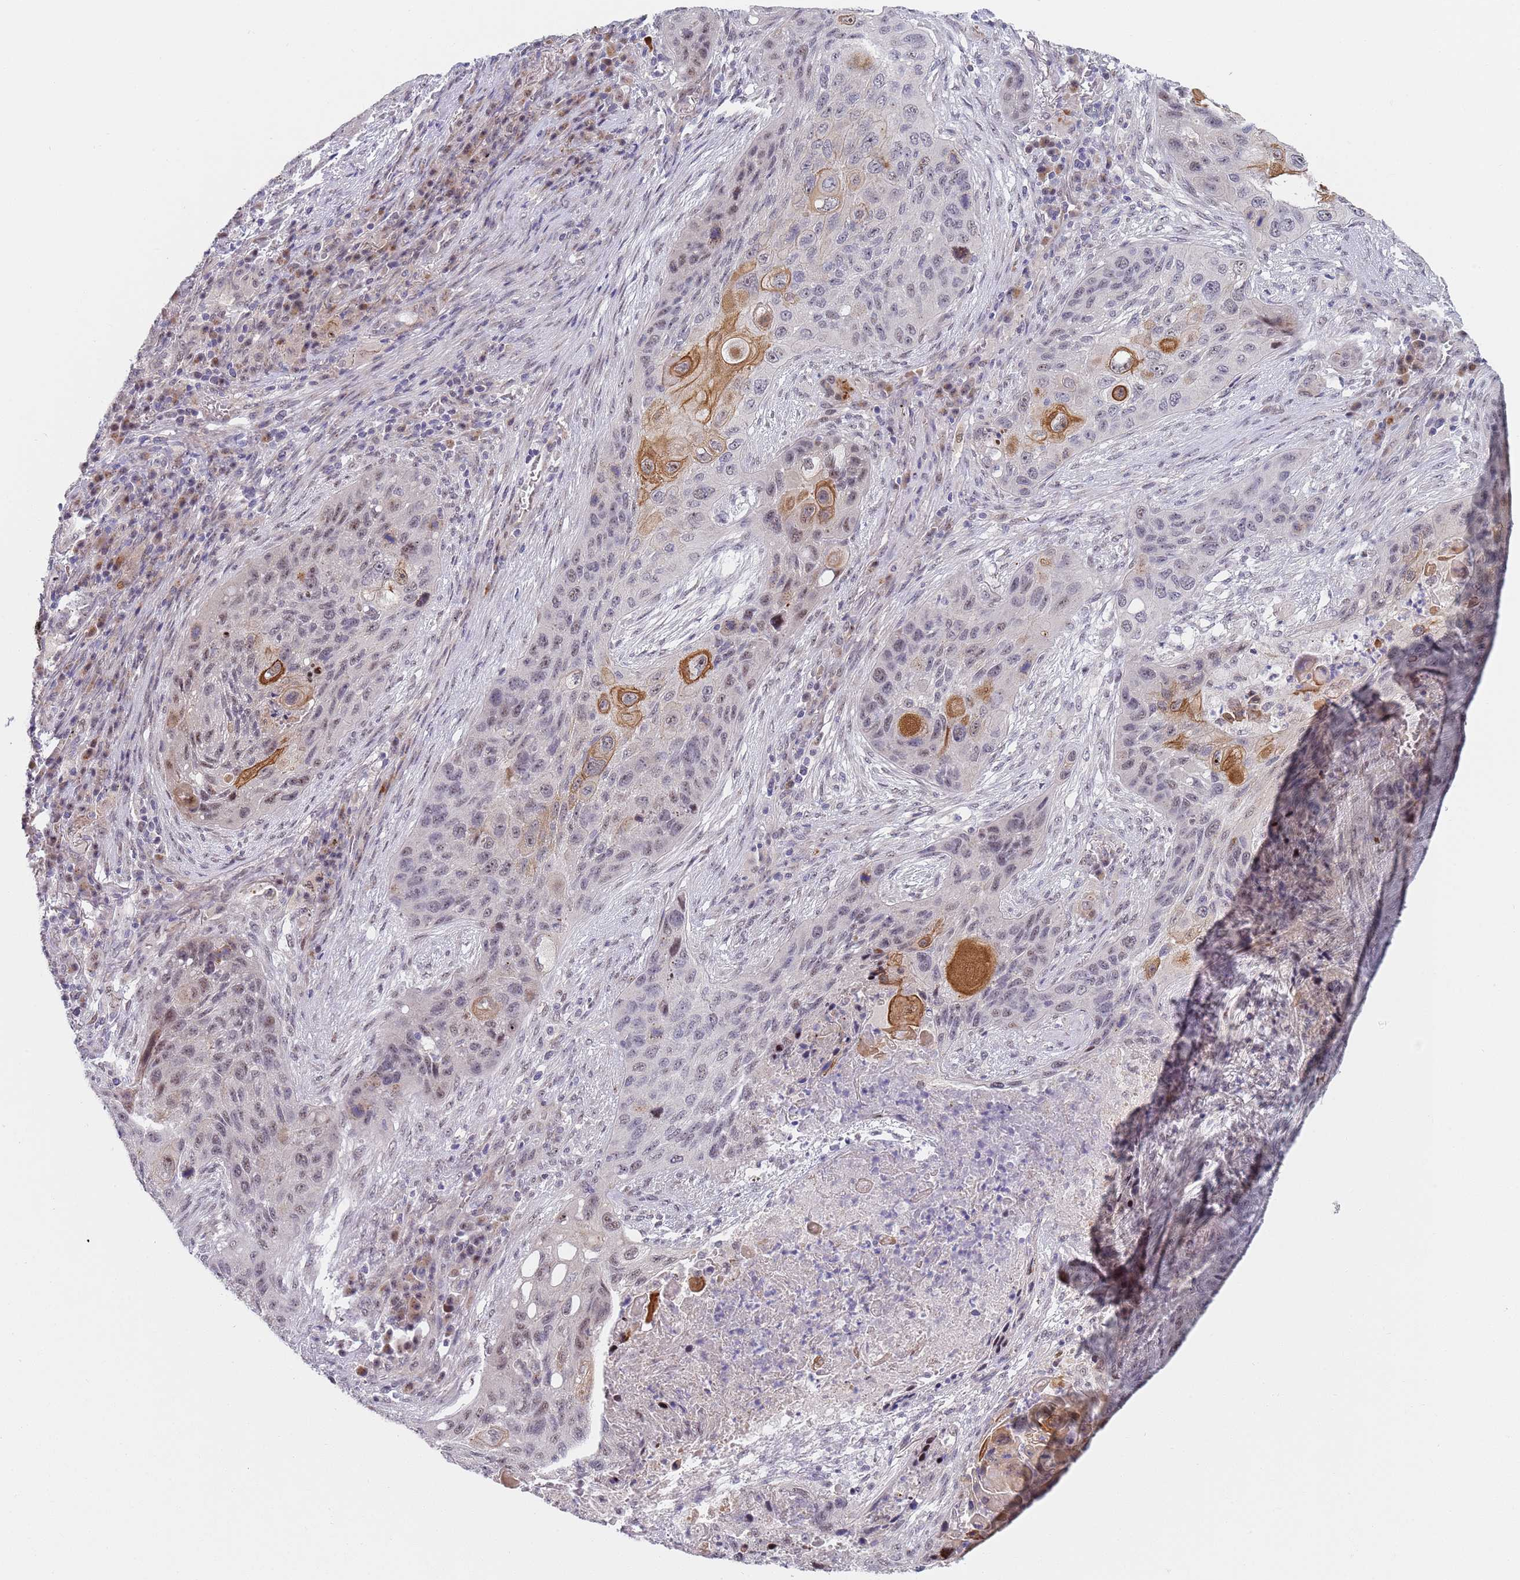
{"staining": {"intensity": "moderate", "quantity": "<25%", "location": "cytoplasmic/membranous"}, "tissue": "lung cancer", "cell_type": "Tumor cells", "image_type": "cancer", "snomed": [{"axis": "morphology", "description": "Squamous cell carcinoma, NOS"}, {"axis": "topography", "description": "Lung"}], "caption": "Squamous cell carcinoma (lung) stained with a protein marker exhibits moderate staining in tumor cells.", "gene": "PLCL2", "patient": {"sex": "female", "age": 63}}